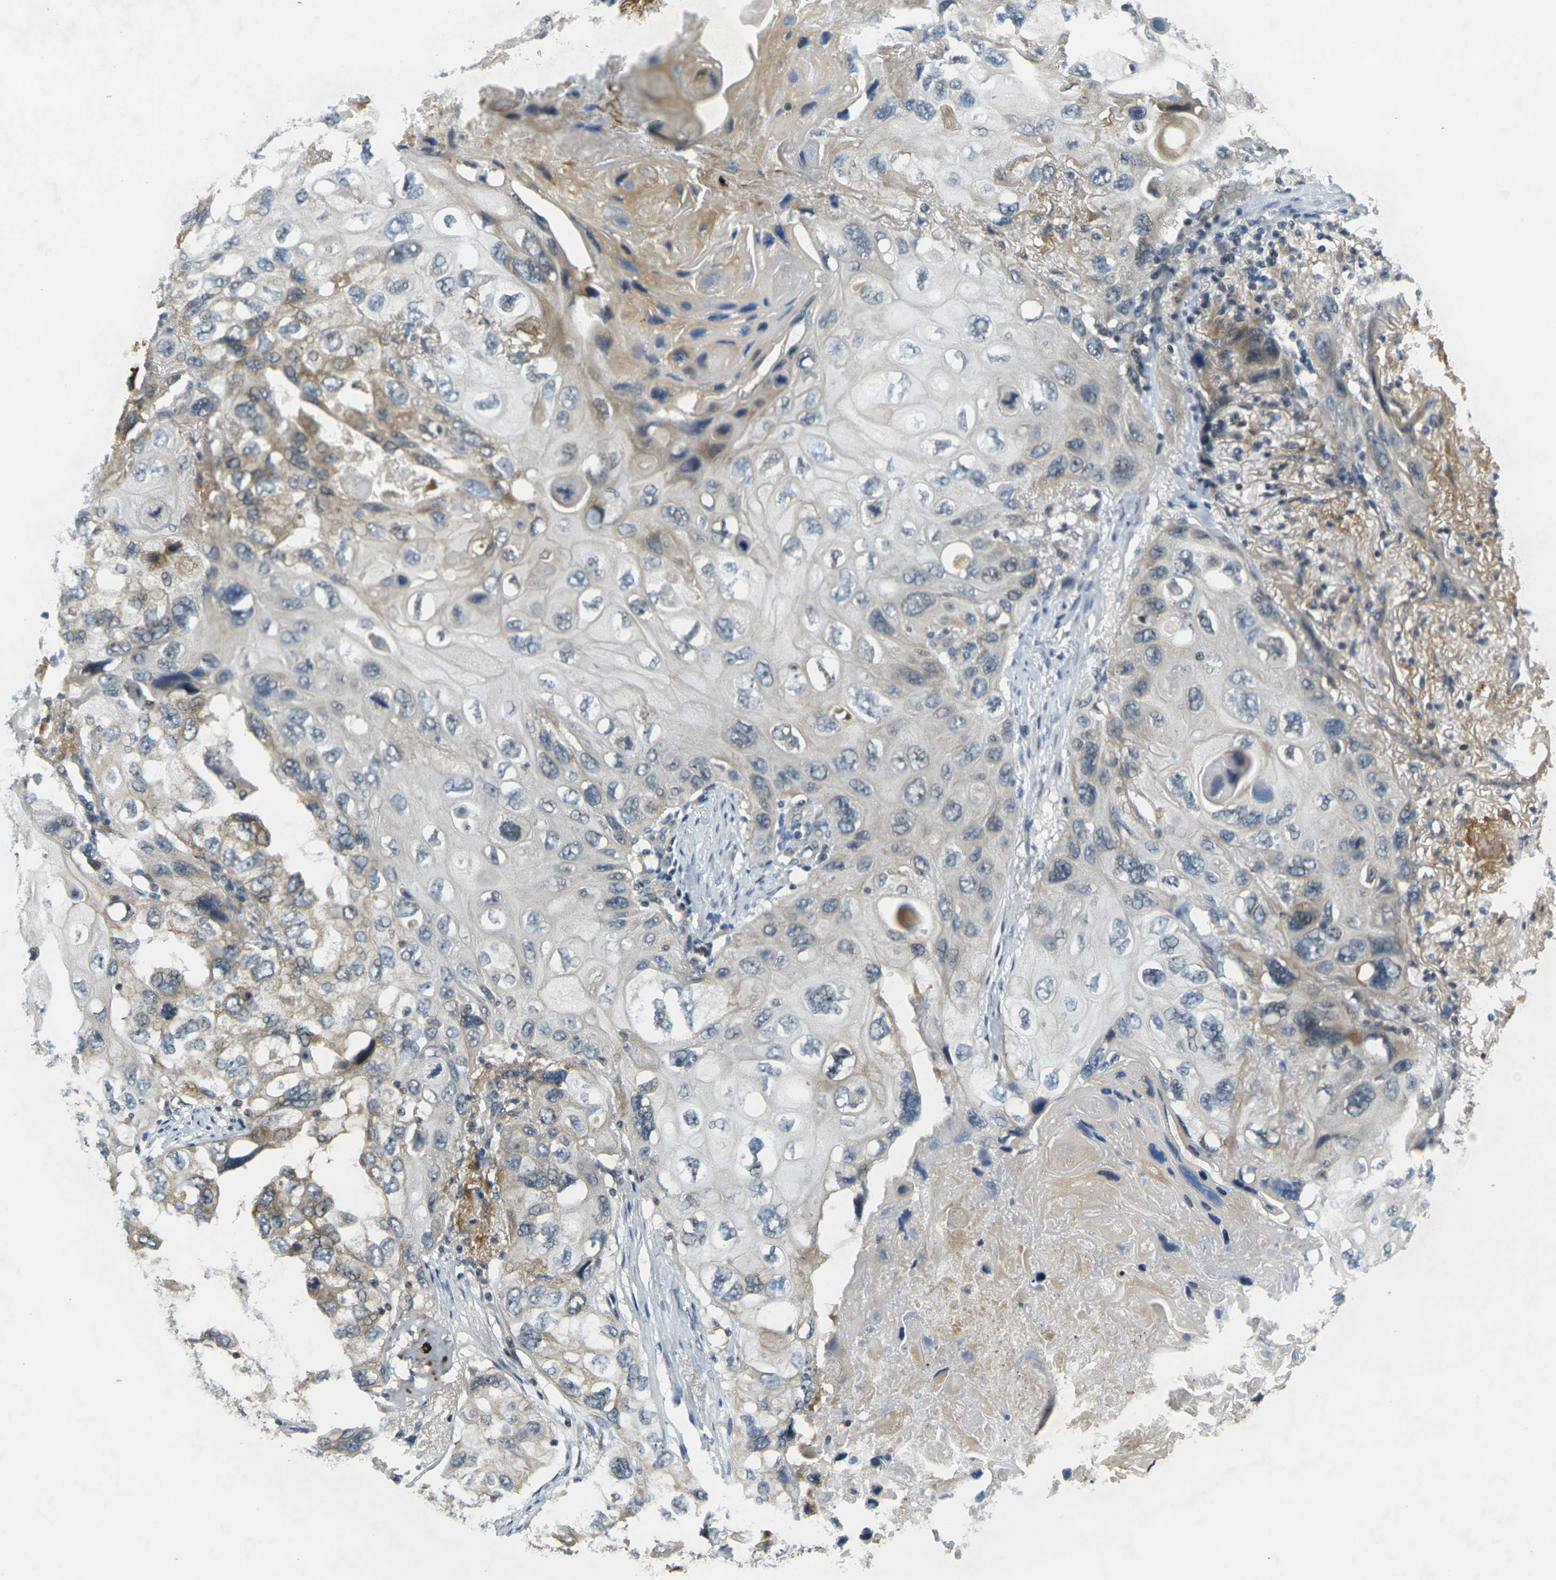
{"staining": {"intensity": "moderate", "quantity": "<25%", "location": "cytoplasmic/membranous"}, "tissue": "lung cancer", "cell_type": "Tumor cells", "image_type": "cancer", "snomed": [{"axis": "morphology", "description": "Squamous cell carcinoma, NOS"}, {"axis": "topography", "description": "Lung"}], "caption": "Protein staining of lung cancer tissue demonstrates moderate cytoplasmic/membranous staining in about <25% of tumor cells.", "gene": "KLHL8", "patient": {"sex": "female", "age": 73}}